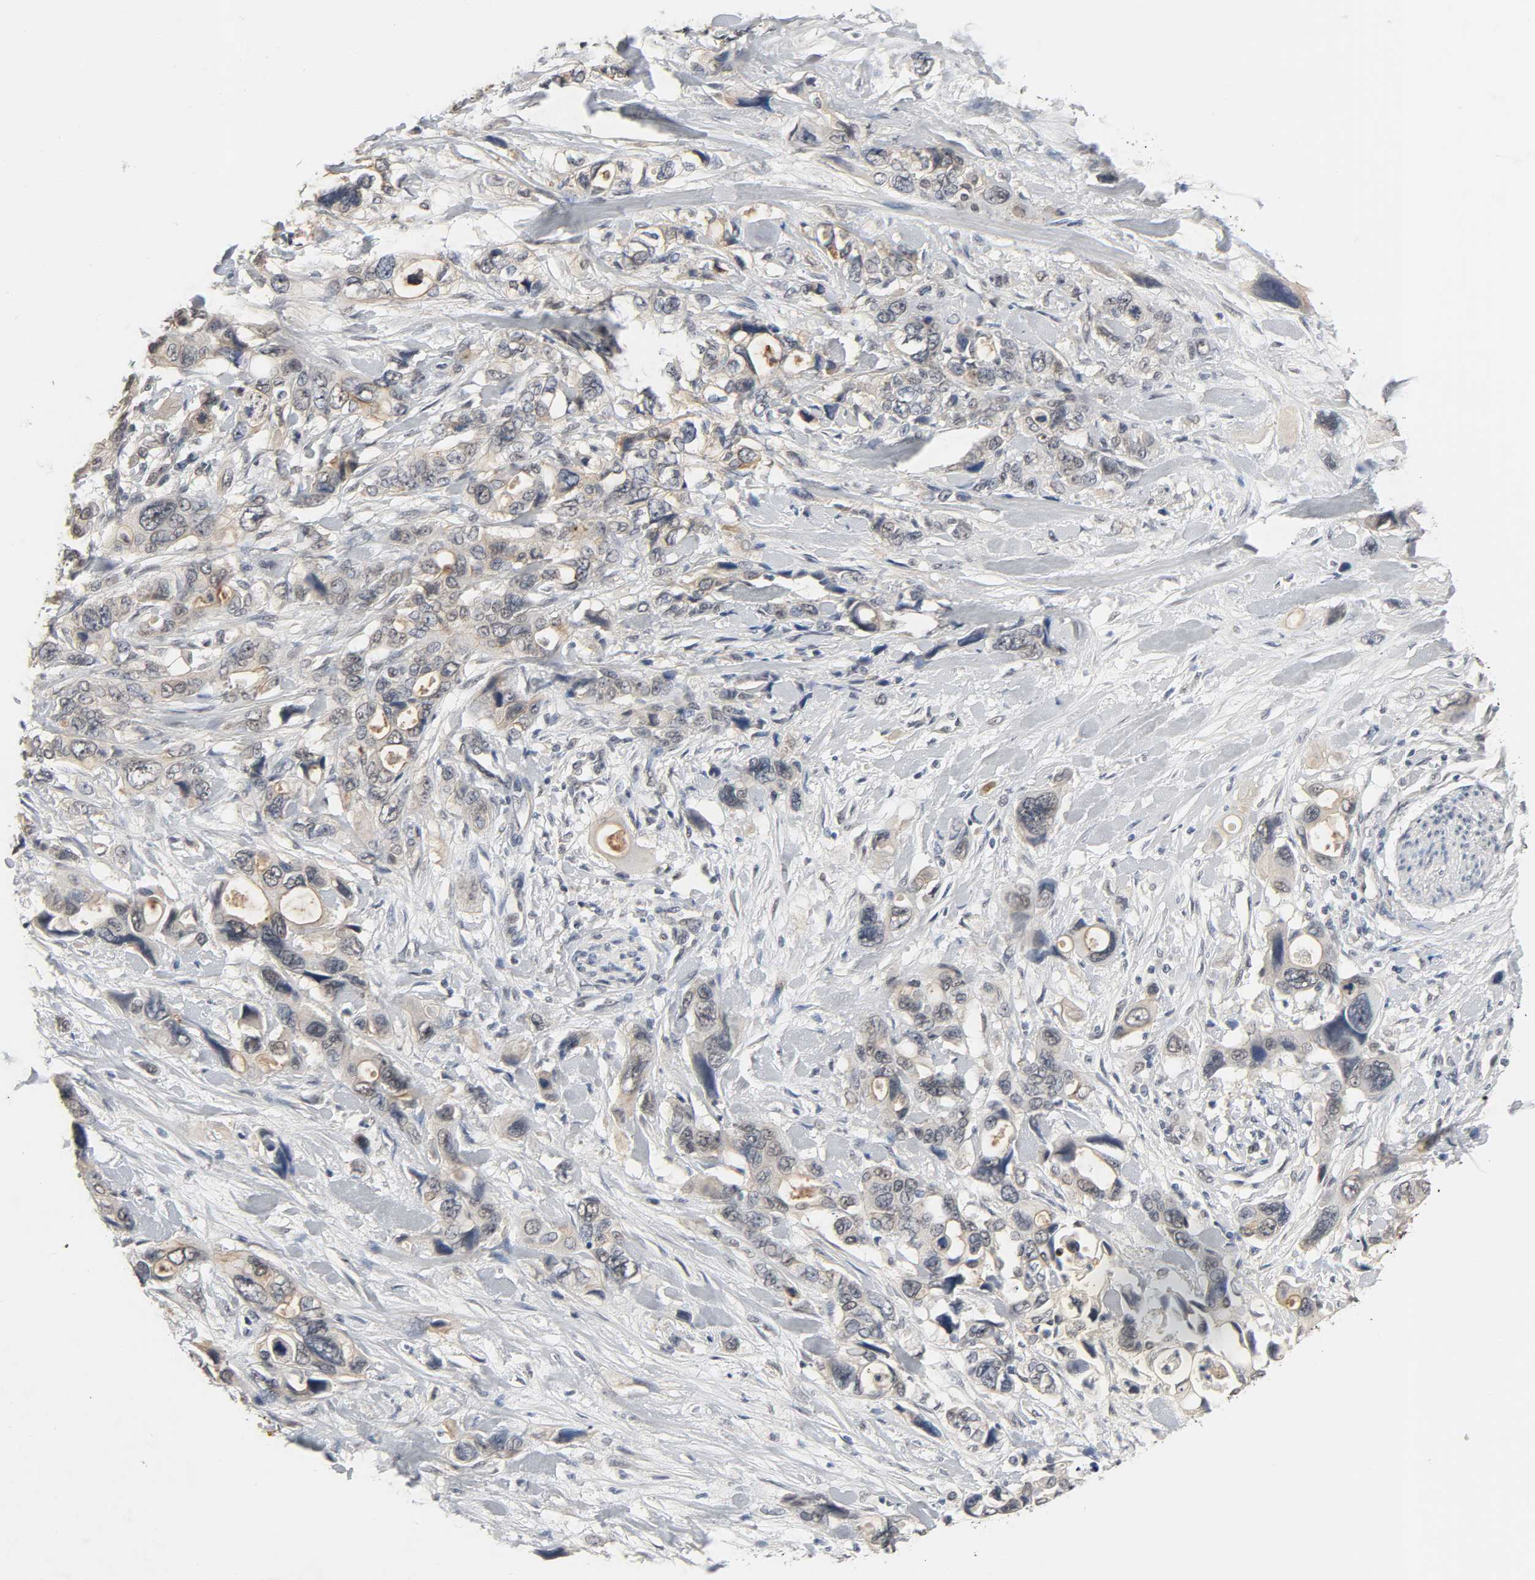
{"staining": {"intensity": "weak", "quantity": "<25%", "location": "cytoplasmic/membranous"}, "tissue": "pancreatic cancer", "cell_type": "Tumor cells", "image_type": "cancer", "snomed": [{"axis": "morphology", "description": "Adenocarcinoma, NOS"}, {"axis": "topography", "description": "Pancreas"}], "caption": "This photomicrograph is of pancreatic cancer (adenocarcinoma) stained with immunohistochemistry to label a protein in brown with the nuclei are counter-stained blue. There is no staining in tumor cells. (DAB IHC with hematoxylin counter stain).", "gene": "ACSS2", "patient": {"sex": "male", "age": 46}}